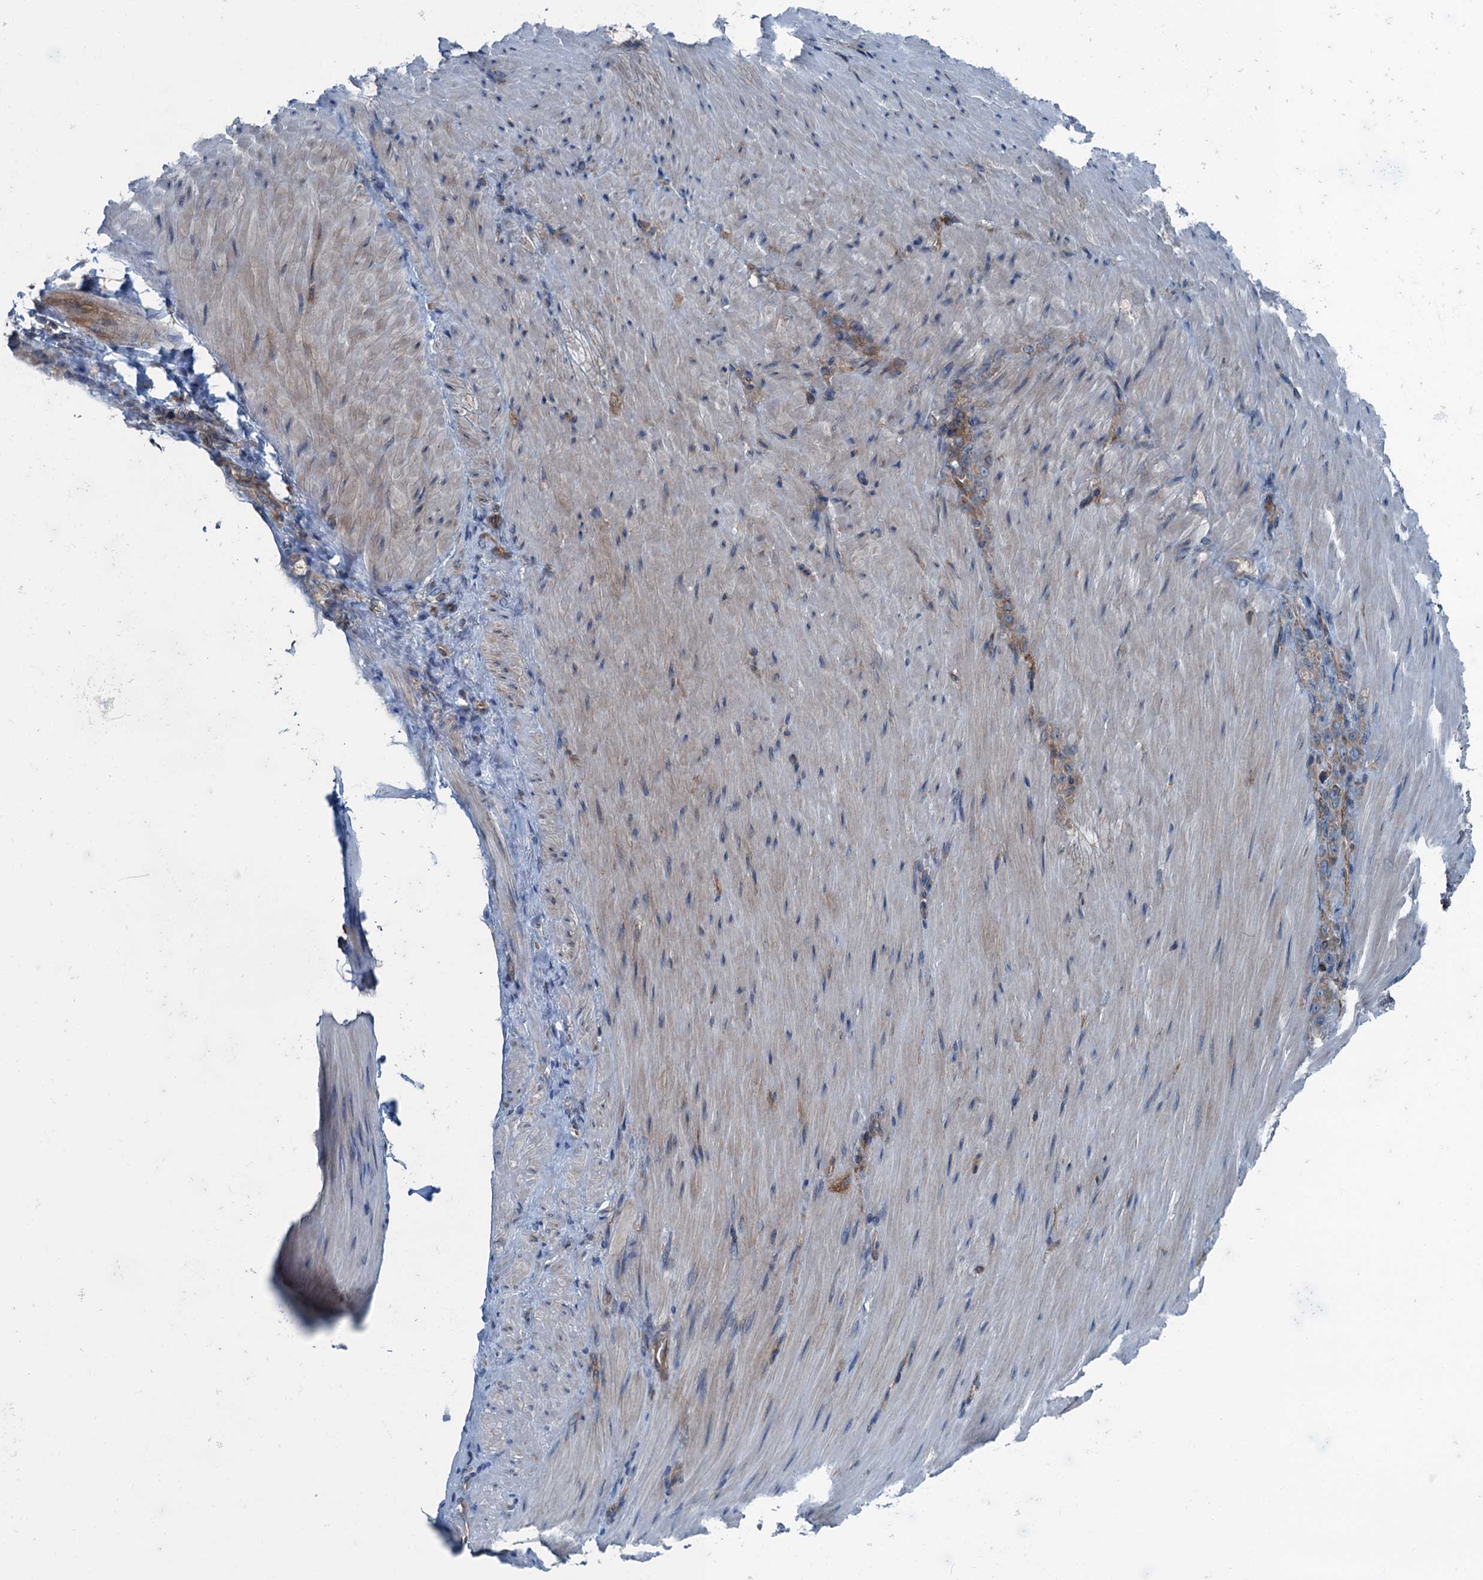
{"staining": {"intensity": "moderate", "quantity": ">75%", "location": "cytoplasmic/membranous"}, "tissue": "stomach cancer", "cell_type": "Tumor cells", "image_type": "cancer", "snomed": [{"axis": "morphology", "description": "Normal tissue, NOS"}, {"axis": "morphology", "description": "Adenocarcinoma, NOS"}, {"axis": "topography", "description": "Stomach"}], "caption": "The micrograph demonstrates immunohistochemical staining of adenocarcinoma (stomach). There is moderate cytoplasmic/membranous positivity is seen in approximately >75% of tumor cells.", "gene": "TRAPPC8", "patient": {"sex": "male", "age": 82}}